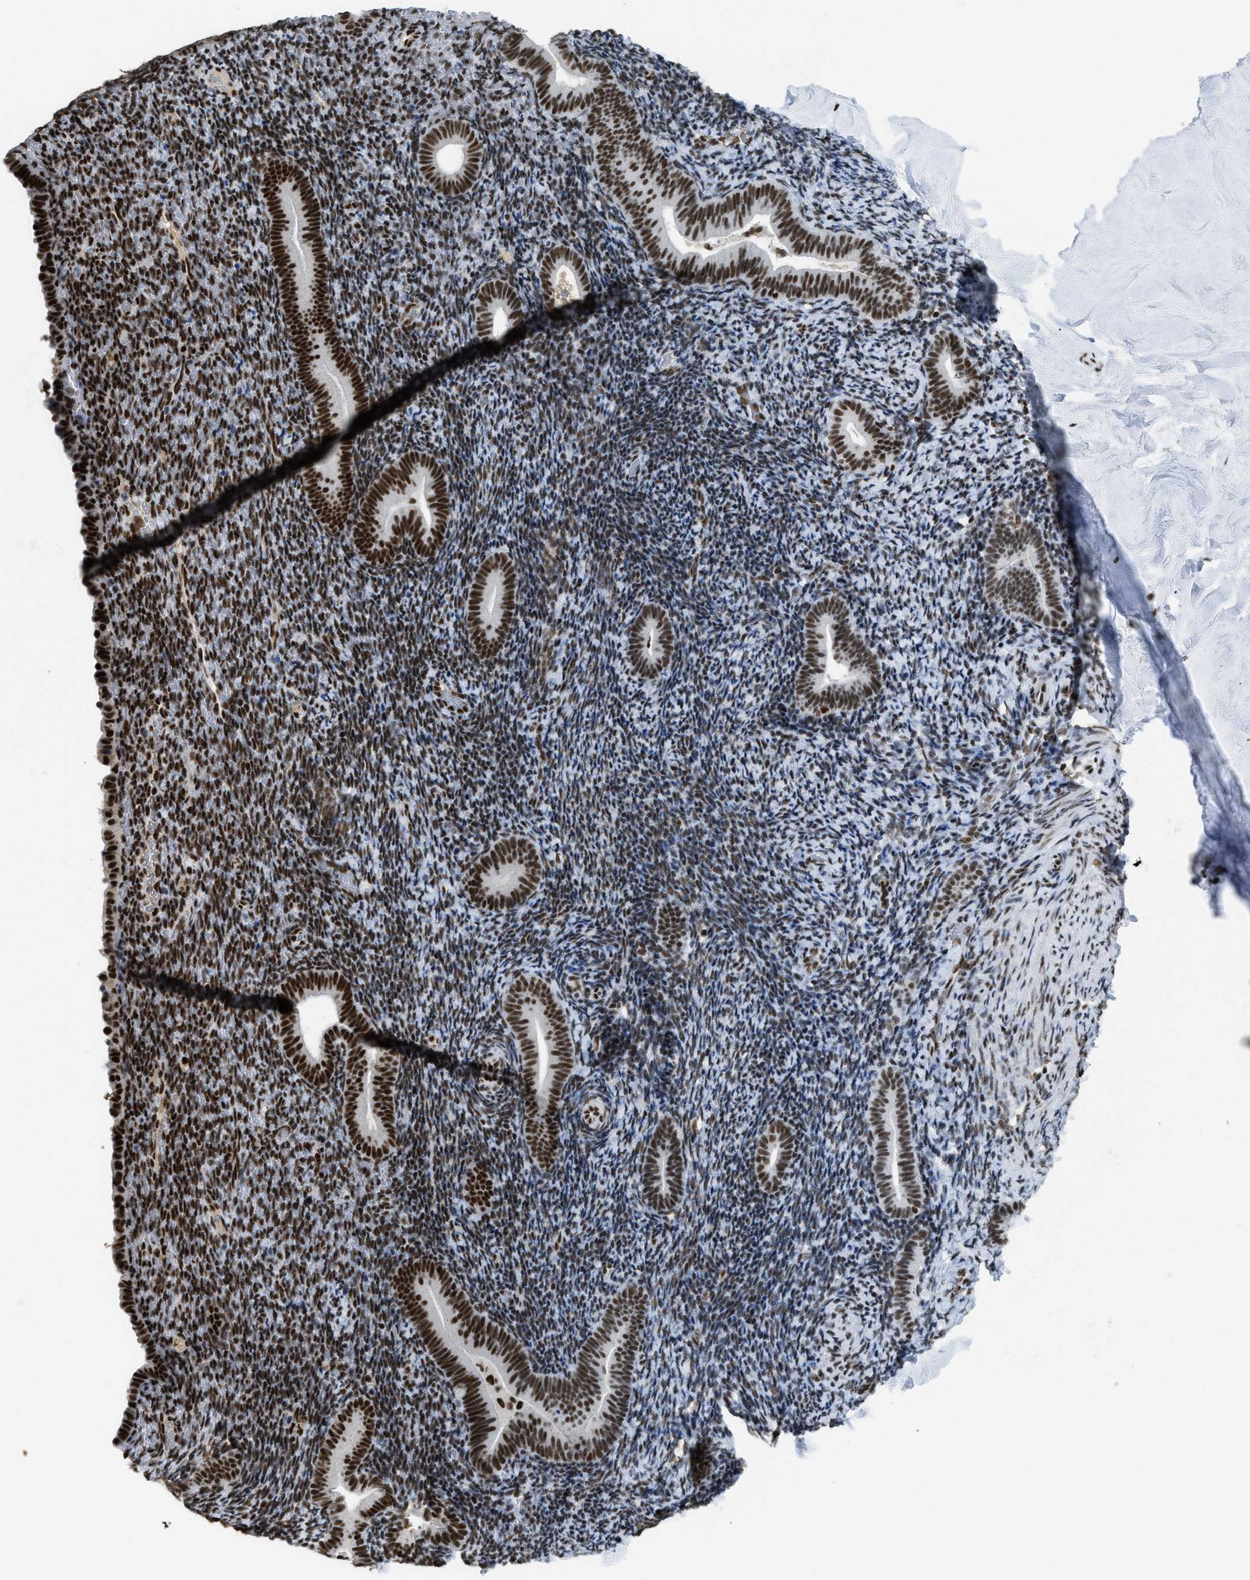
{"staining": {"intensity": "strong", "quantity": "25%-75%", "location": "nuclear"}, "tissue": "endometrium", "cell_type": "Cells in endometrial stroma", "image_type": "normal", "snomed": [{"axis": "morphology", "description": "Normal tissue, NOS"}, {"axis": "topography", "description": "Endometrium"}], "caption": "Immunohistochemical staining of unremarkable endometrium exhibits strong nuclear protein expression in about 25%-75% of cells in endometrial stroma. The protein of interest is stained brown, and the nuclei are stained in blue (DAB (3,3'-diaminobenzidine) IHC with brightfield microscopy, high magnification).", "gene": "SCAF4", "patient": {"sex": "female", "age": 51}}